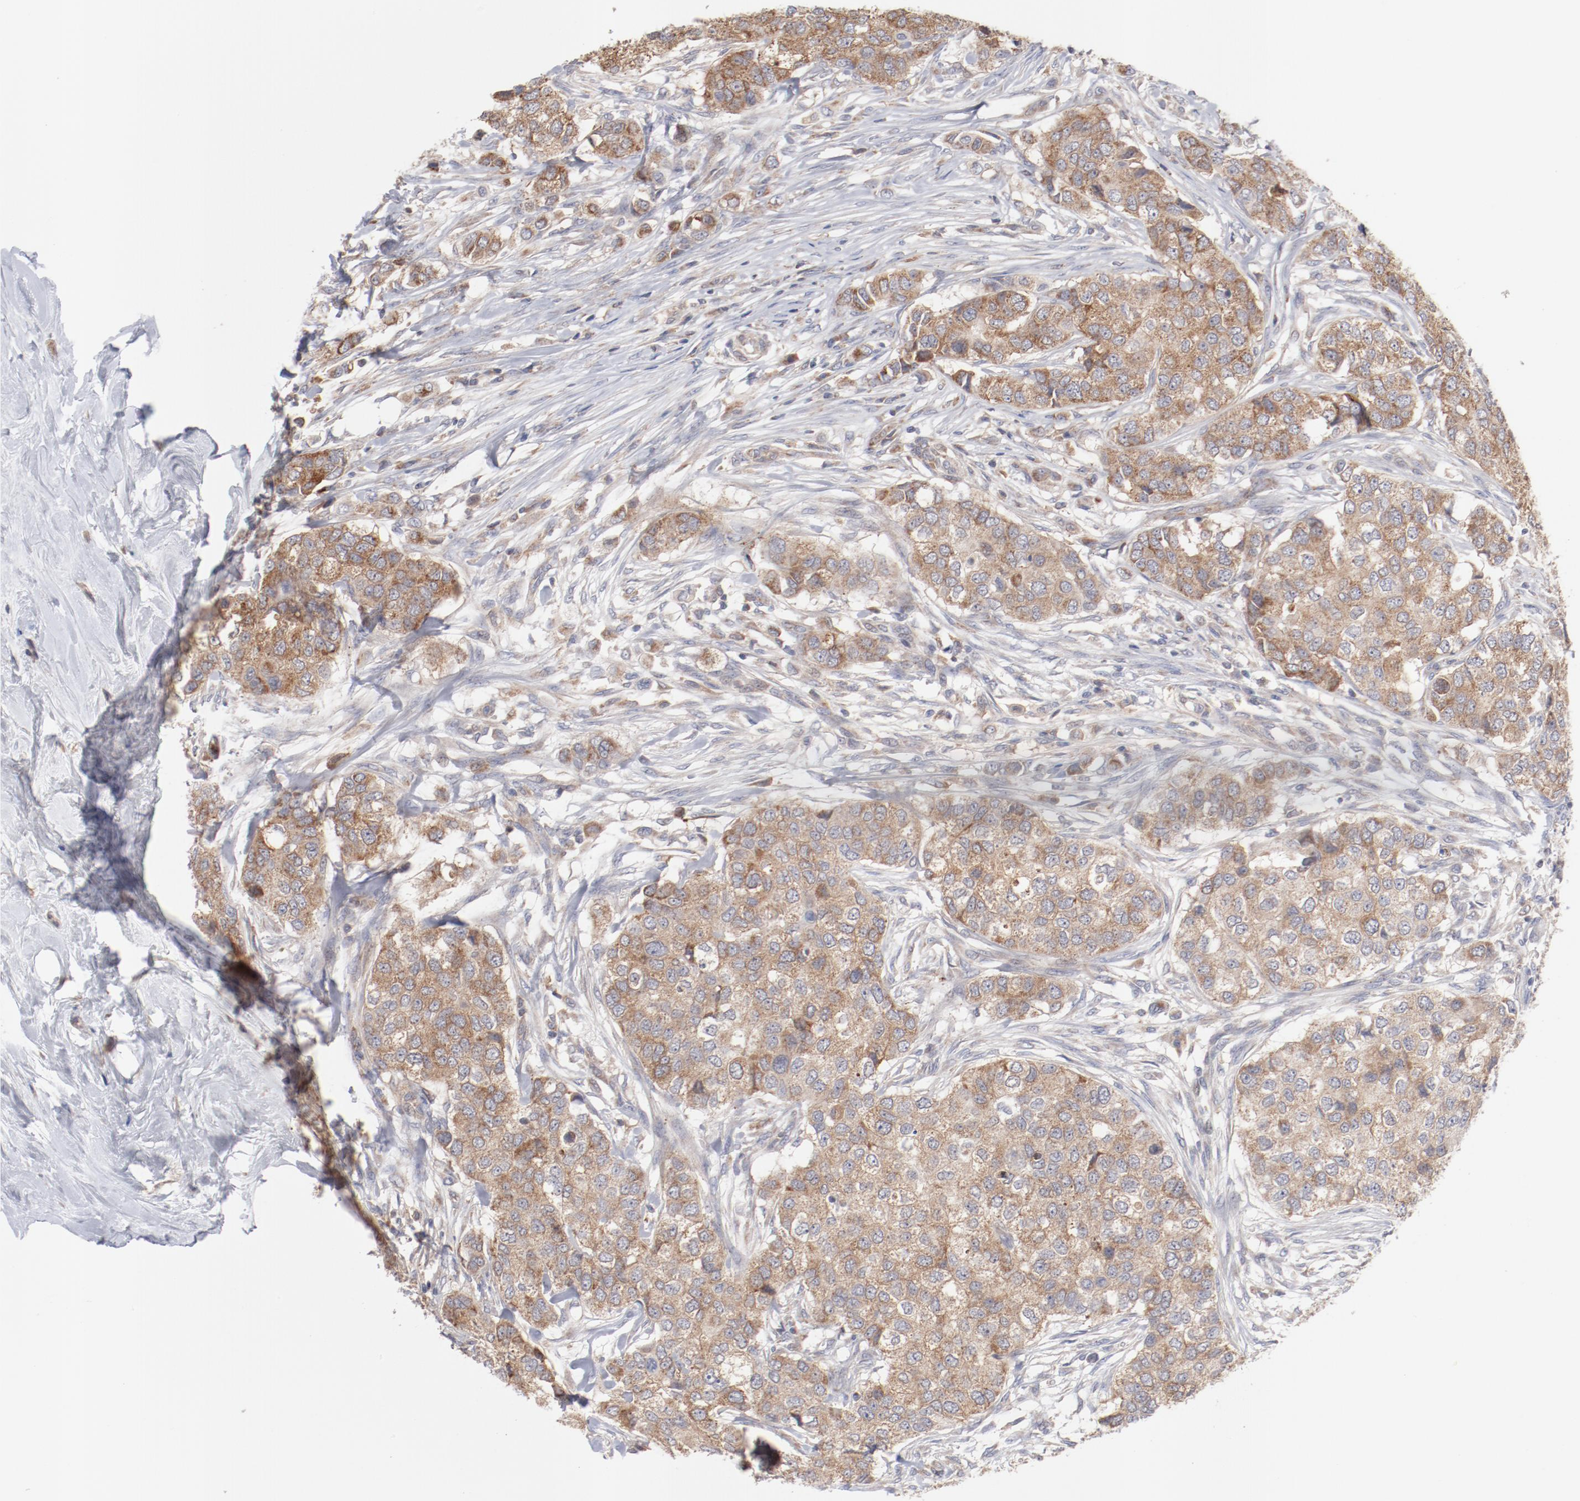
{"staining": {"intensity": "moderate", "quantity": ">75%", "location": "cytoplasmic/membranous"}, "tissue": "breast cancer", "cell_type": "Tumor cells", "image_type": "cancer", "snomed": [{"axis": "morphology", "description": "Normal tissue, NOS"}, {"axis": "morphology", "description": "Duct carcinoma"}, {"axis": "topography", "description": "Breast"}], "caption": "Immunohistochemical staining of human invasive ductal carcinoma (breast) shows medium levels of moderate cytoplasmic/membranous protein staining in about >75% of tumor cells. The protein is stained brown, and the nuclei are stained in blue (DAB (3,3'-diaminobenzidine) IHC with brightfield microscopy, high magnification).", "gene": "PPFIBP2", "patient": {"sex": "female", "age": 49}}